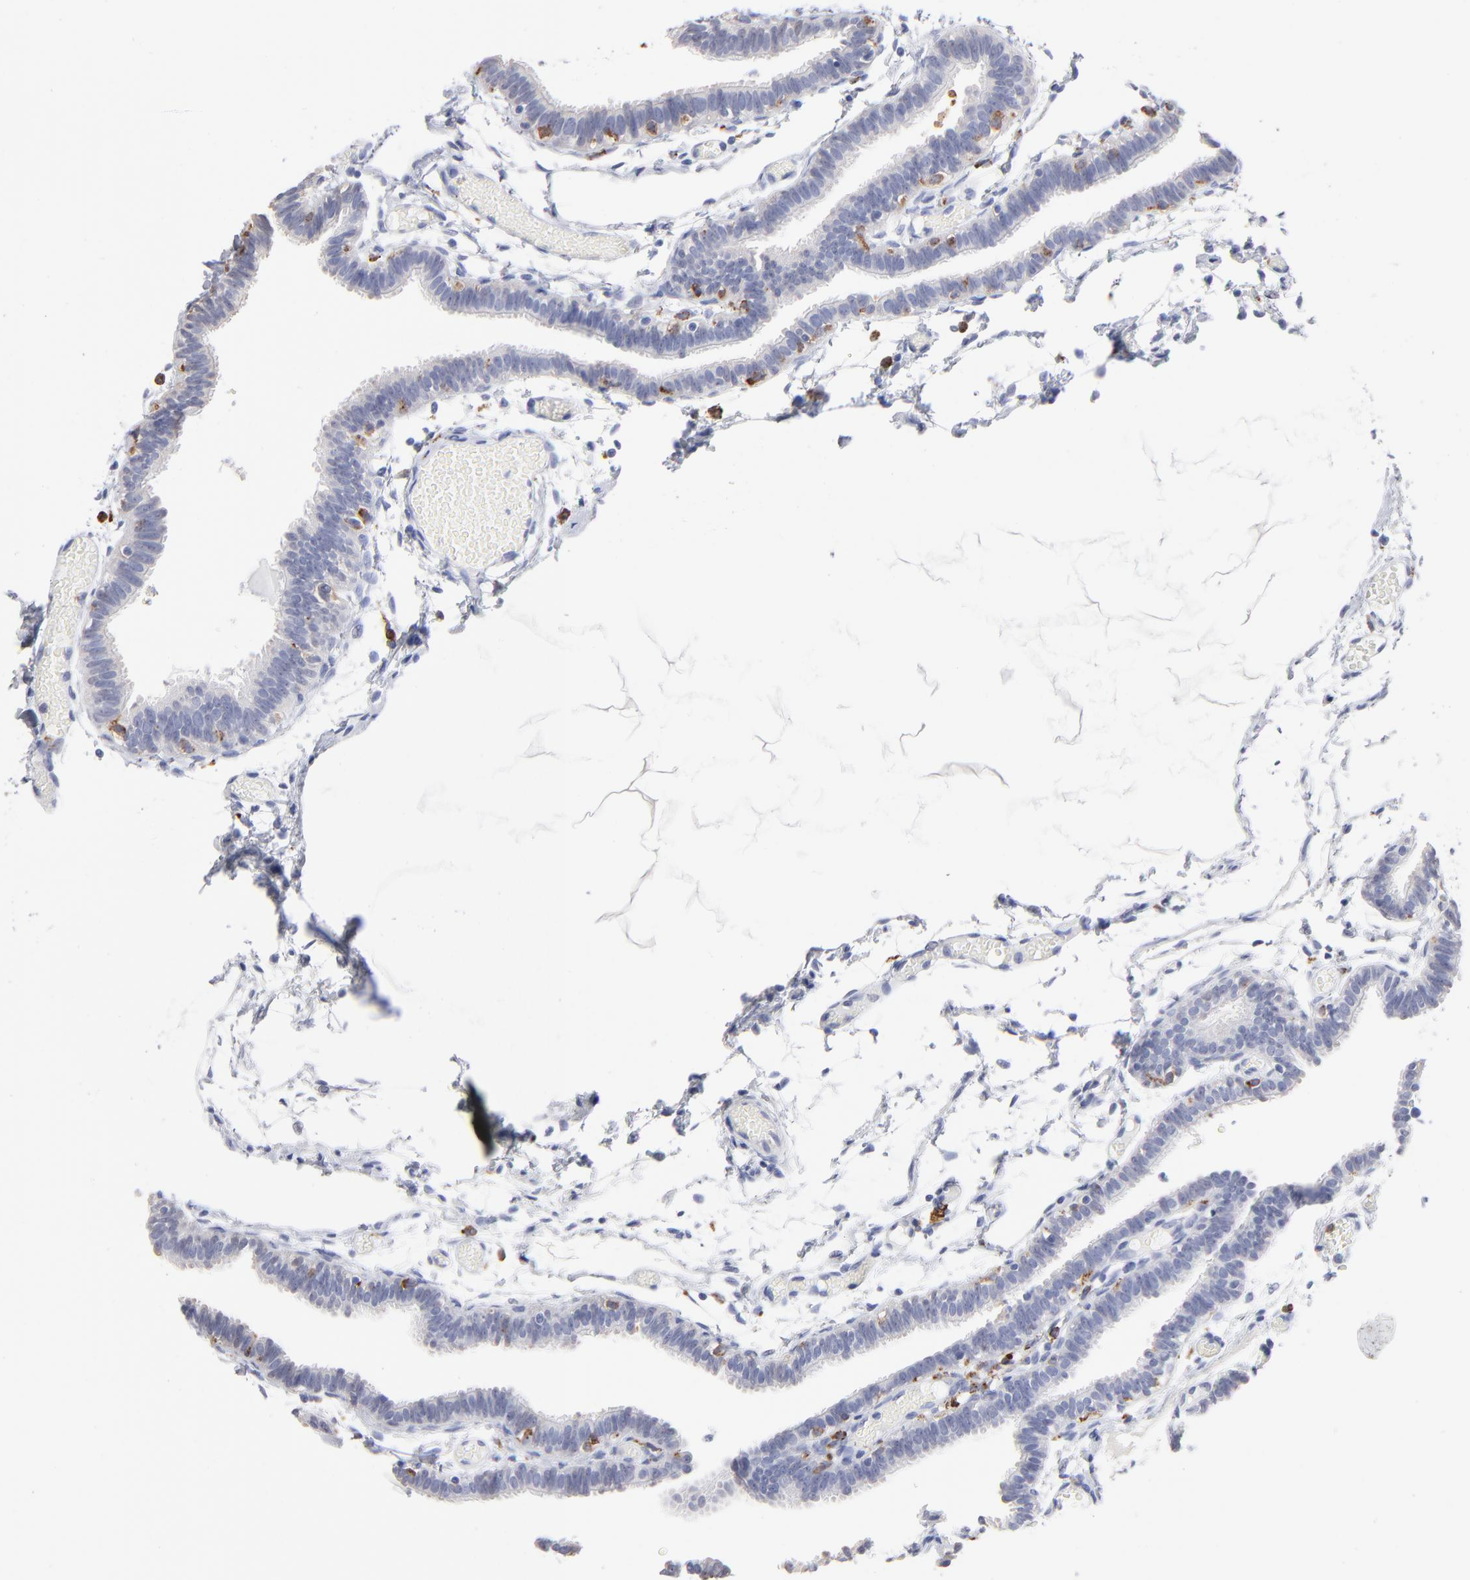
{"staining": {"intensity": "negative", "quantity": "none", "location": "none"}, "tissue": "fallopian tube", "cell_type": "Glandular cells", "image_type": "normal", "snomed": [{"axis": "morphology", "description": "Normal tissue, NOS"}, {"axis": "topography", "description": "Fallopian tube"}], "caption": "This image is of normal fallopian tube stained with IHC to label a protein in brown with the nuclei are counter-stained blue. There is no positivity in glandular cells. (Brightfield microscopy of DAB (3,3'-diaminobenzidine) IHC at high magnification).", "gene": "CD180", "patient": {"sex": "female", "age": 29}}